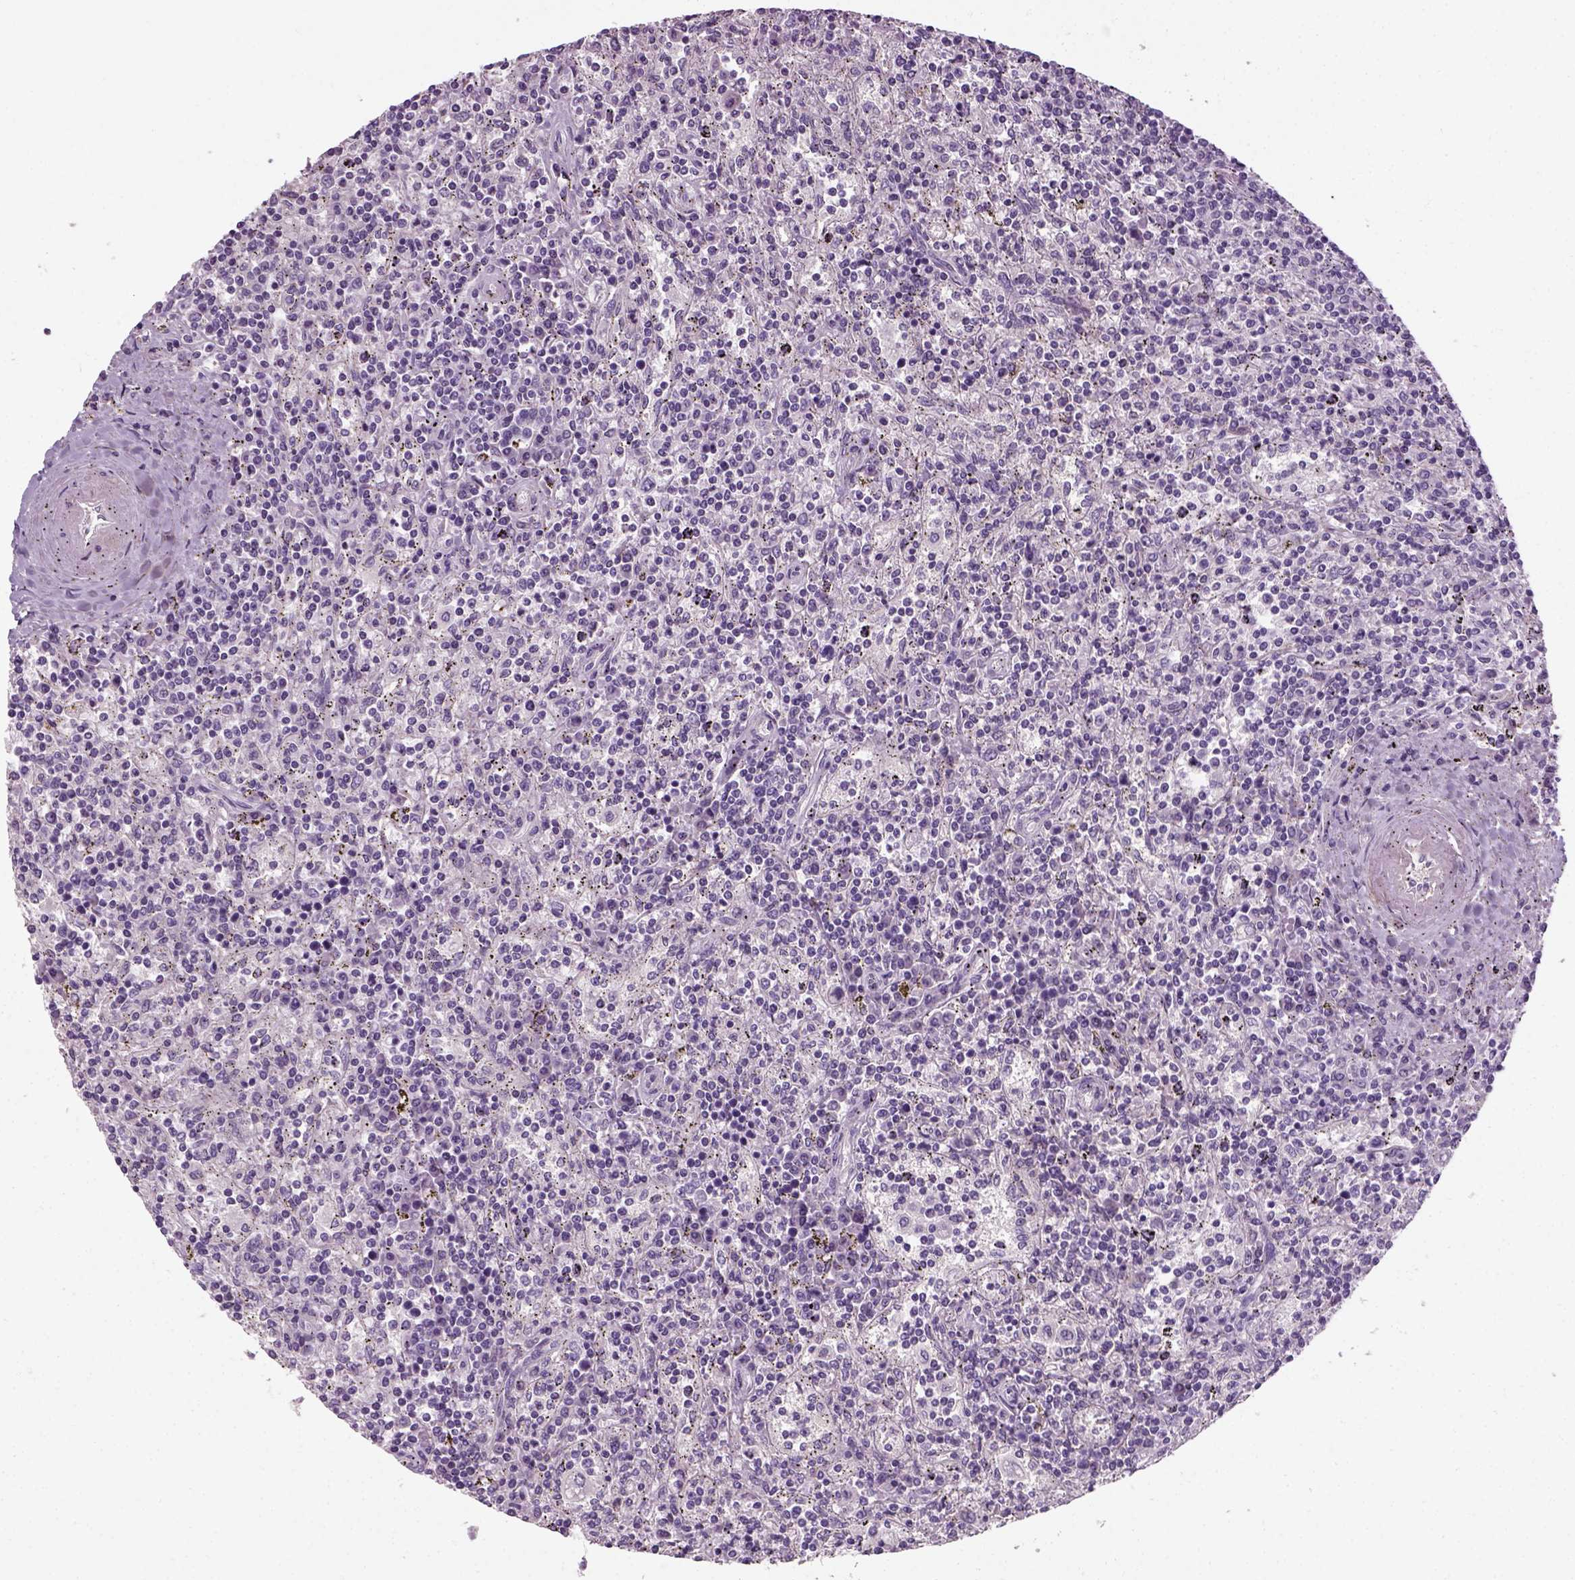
{"staining": {"intensity": "negative", "quantity": "none", "location": "none"}, "tissue": "lymphoma", "cell_type": "Tumor cells", "image_type": "cancer", "snomed": [{"axis": "morphology", "description": "Malignant lymphoma, non-Hodgkin's type, Low grade"}, {"axis": "topography", "description": "Spleen"}], "caption": "Tumor cells show no significant expression in lymphoma.", "gene": "ELOVL3", "patient": {"sex": "male", "age": 62}}